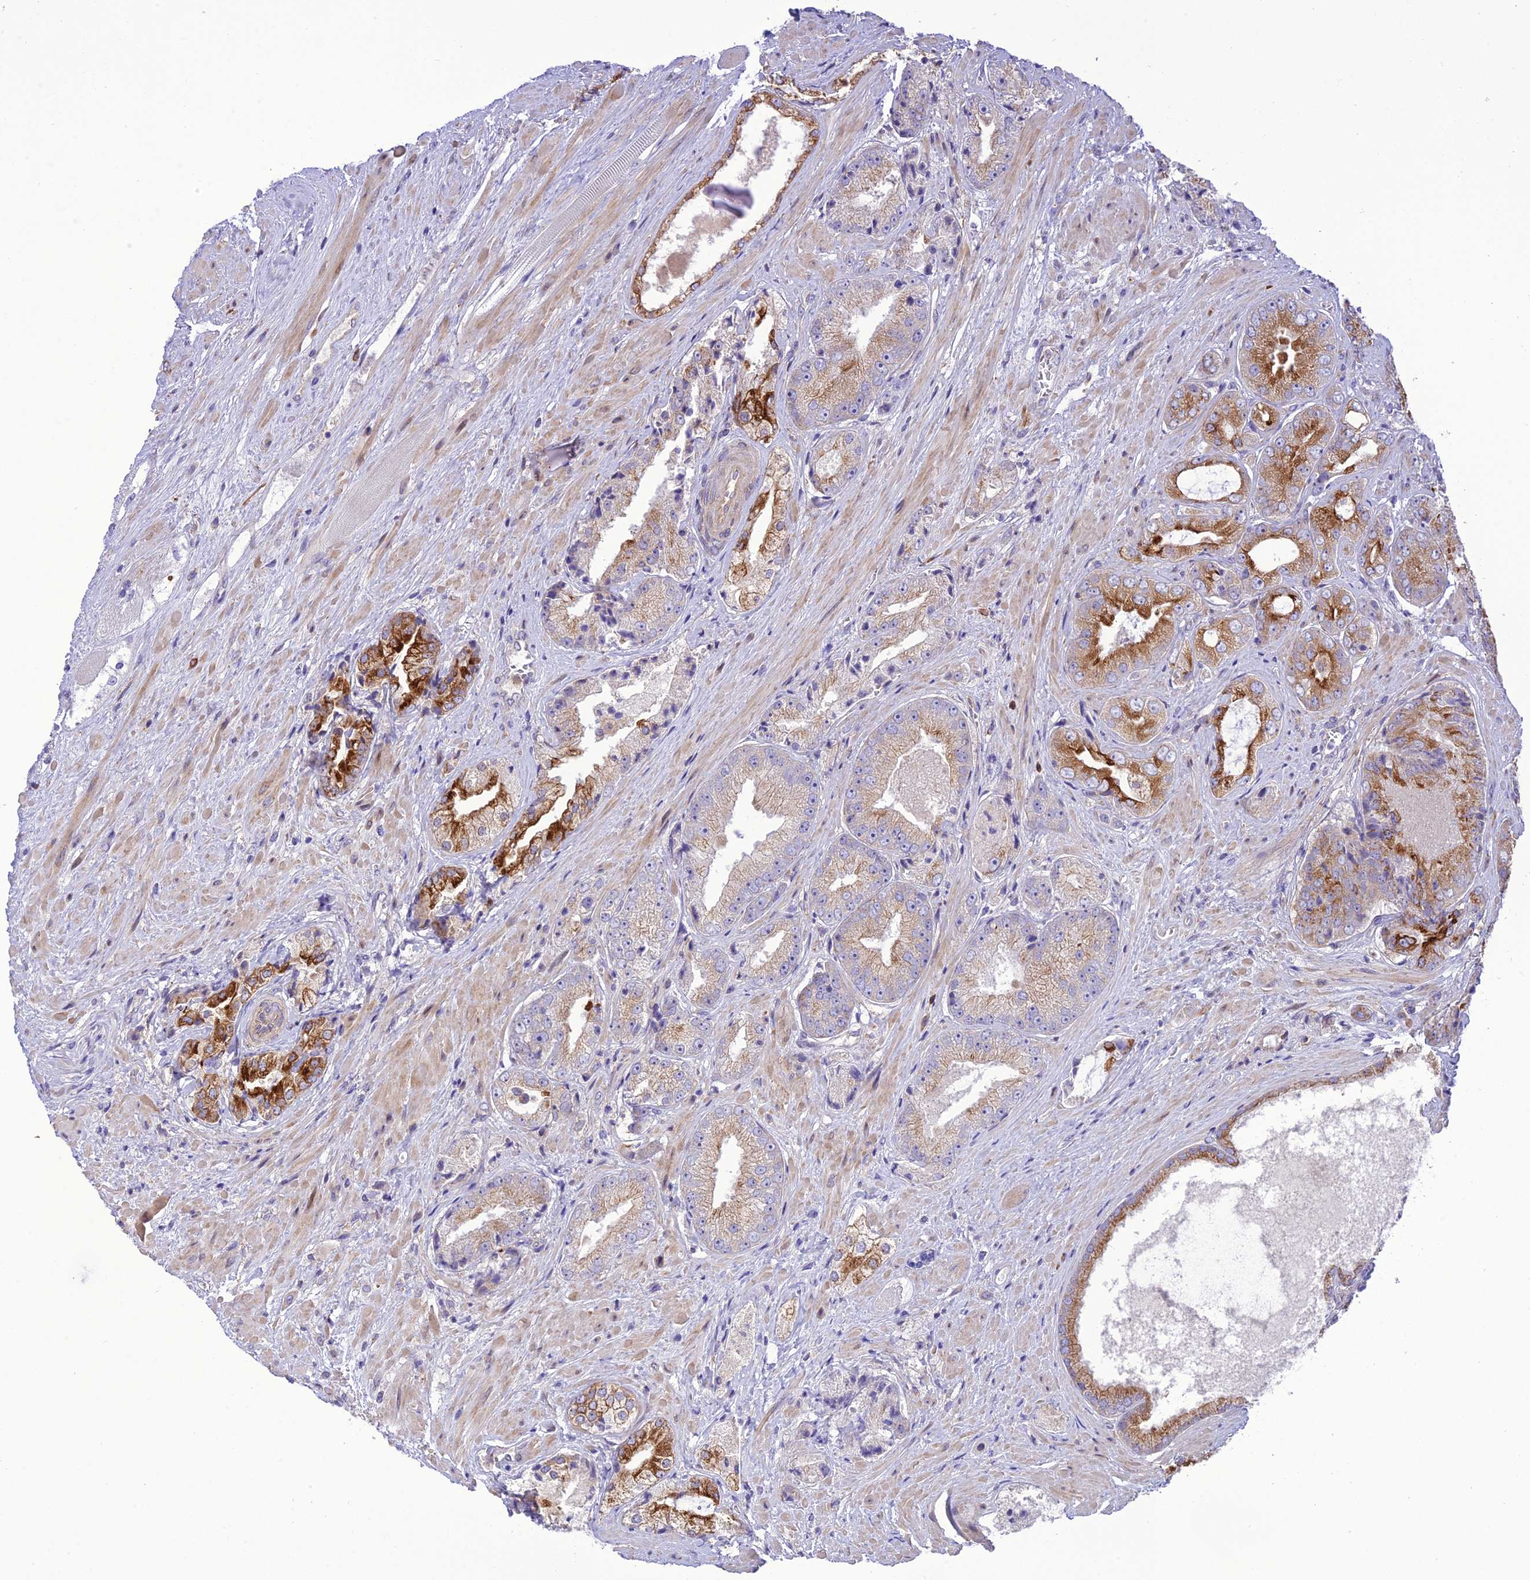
{"staining": {"intensity": "strong", "quantity": "<25%", "location": "cytoplasmic/membranous"}, "tissue": "prostate cancer", "cell_type": "Tumor cells", "image_type": "cancer", "snomed": [{"axis": "morphology", "description": "Adenocarcinoma, High grade"}, {"axis": "topography", "description": "Prostate"}], "caption": "A brown stain highlights strong cytoplasmic/membranous expression of a protein in prostate cancer (adenocarcinoma (high-grade)) tumor cells.", "gene": "JMY", "patient": {"sex": "male", "age": 71}}